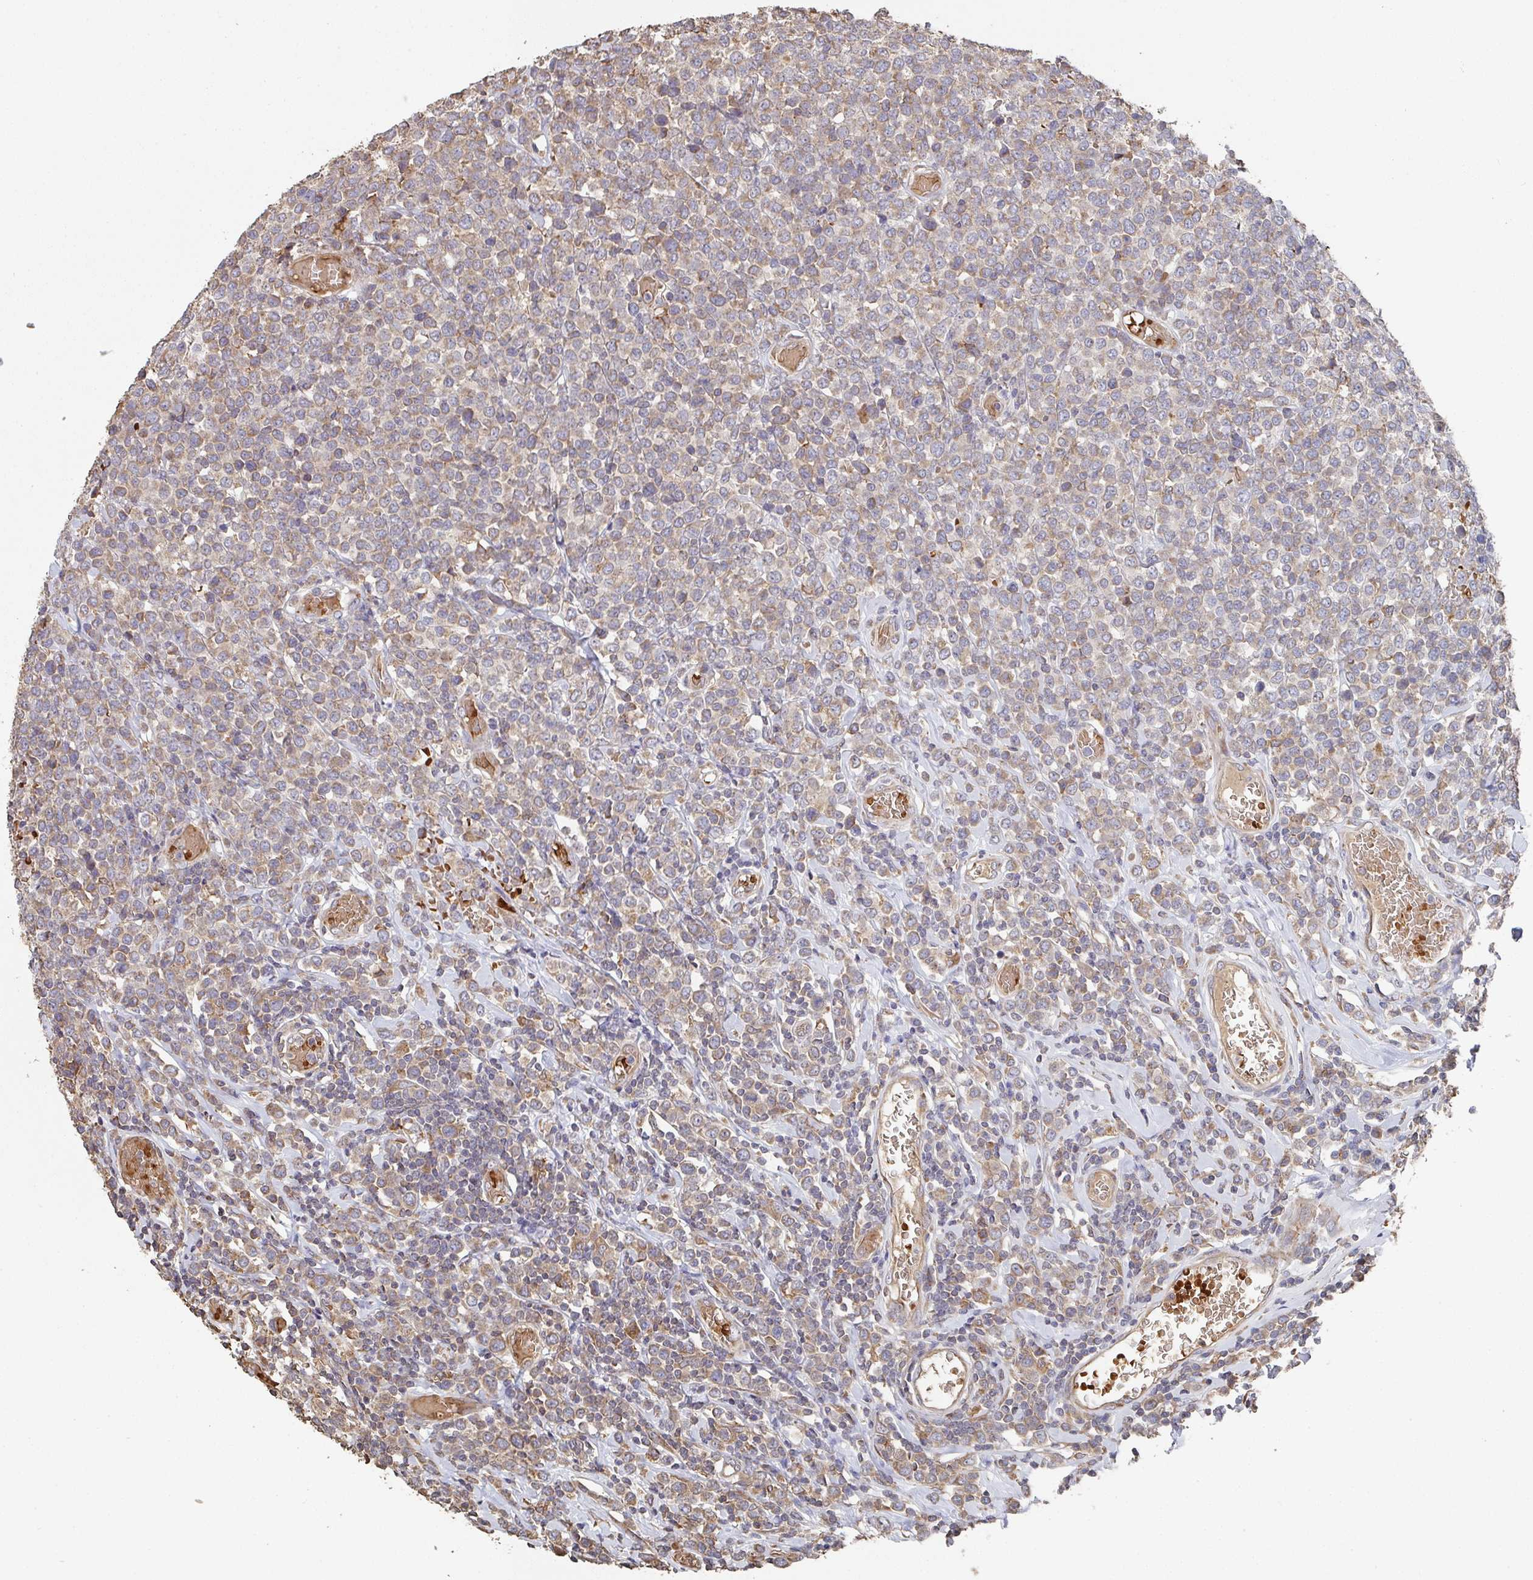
{"staining": {"intensity": "moderate", "quantity": "25%-75%", "location": "cytoplasmic/membranous"}, "tissue": "lymphoma", "cell_type": "Tumor cells", "image_type": "cancer", "snomed": [{"axis": "morphology", "description": "Malignant lymphoma, non-Hodgkin's type, High grade"}, {"axis": "topography", "description": "Soft tissue"}], "caption": "Immunohistochemical staining of malignant lymphoma, non-Hodgkin's type (high-grade) demonstrates medium levels of moderate cytoplasmic/membranous protein positivity in approximately 25%-75% of tumor cells.", "gene": "POLG", "patient": {"sex": "female", "age": 56}}